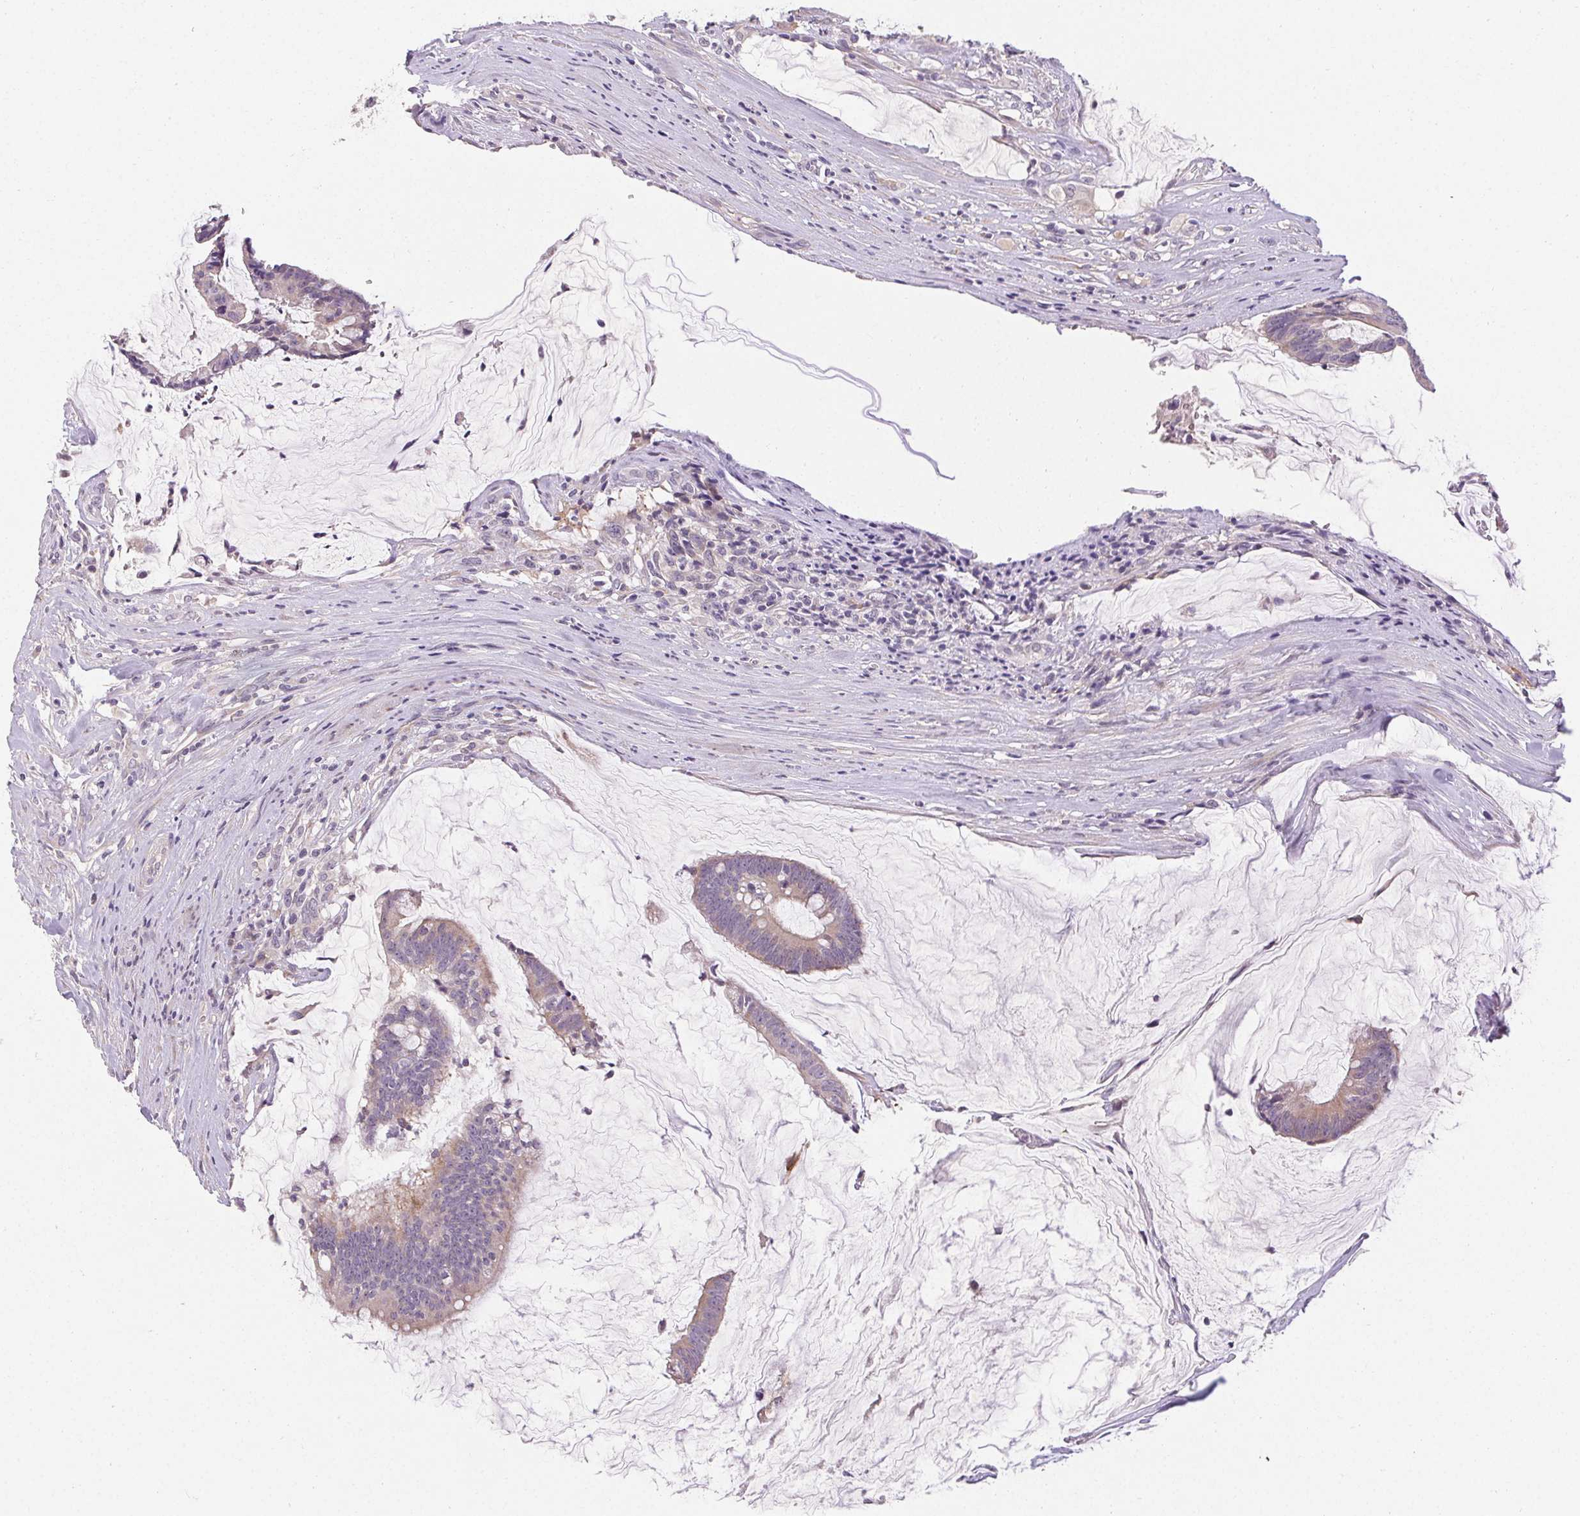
{"staining": {"intensity": "weak", "quantity": "25%-75%", "location": "cytoplasmic/membranous"}, "tissue": "colorectal cancer", "cell_type": "Tumor cells", "image_type": "cancer", "snomed": [{"axis": "morphology", "description": "Adenocarcinoma, NOS"}, {"axis": "topography", "description": "Colon"}], "caption": "Colorectal adenocarcinoma tissue reveals weak cytoplasmic/membranous staining in approximately 25%-75% of tumor cells, visualized by immunohistochemistry.", "gene": "TMEM52B", "patient": {"sex": "male", "age": 62}}